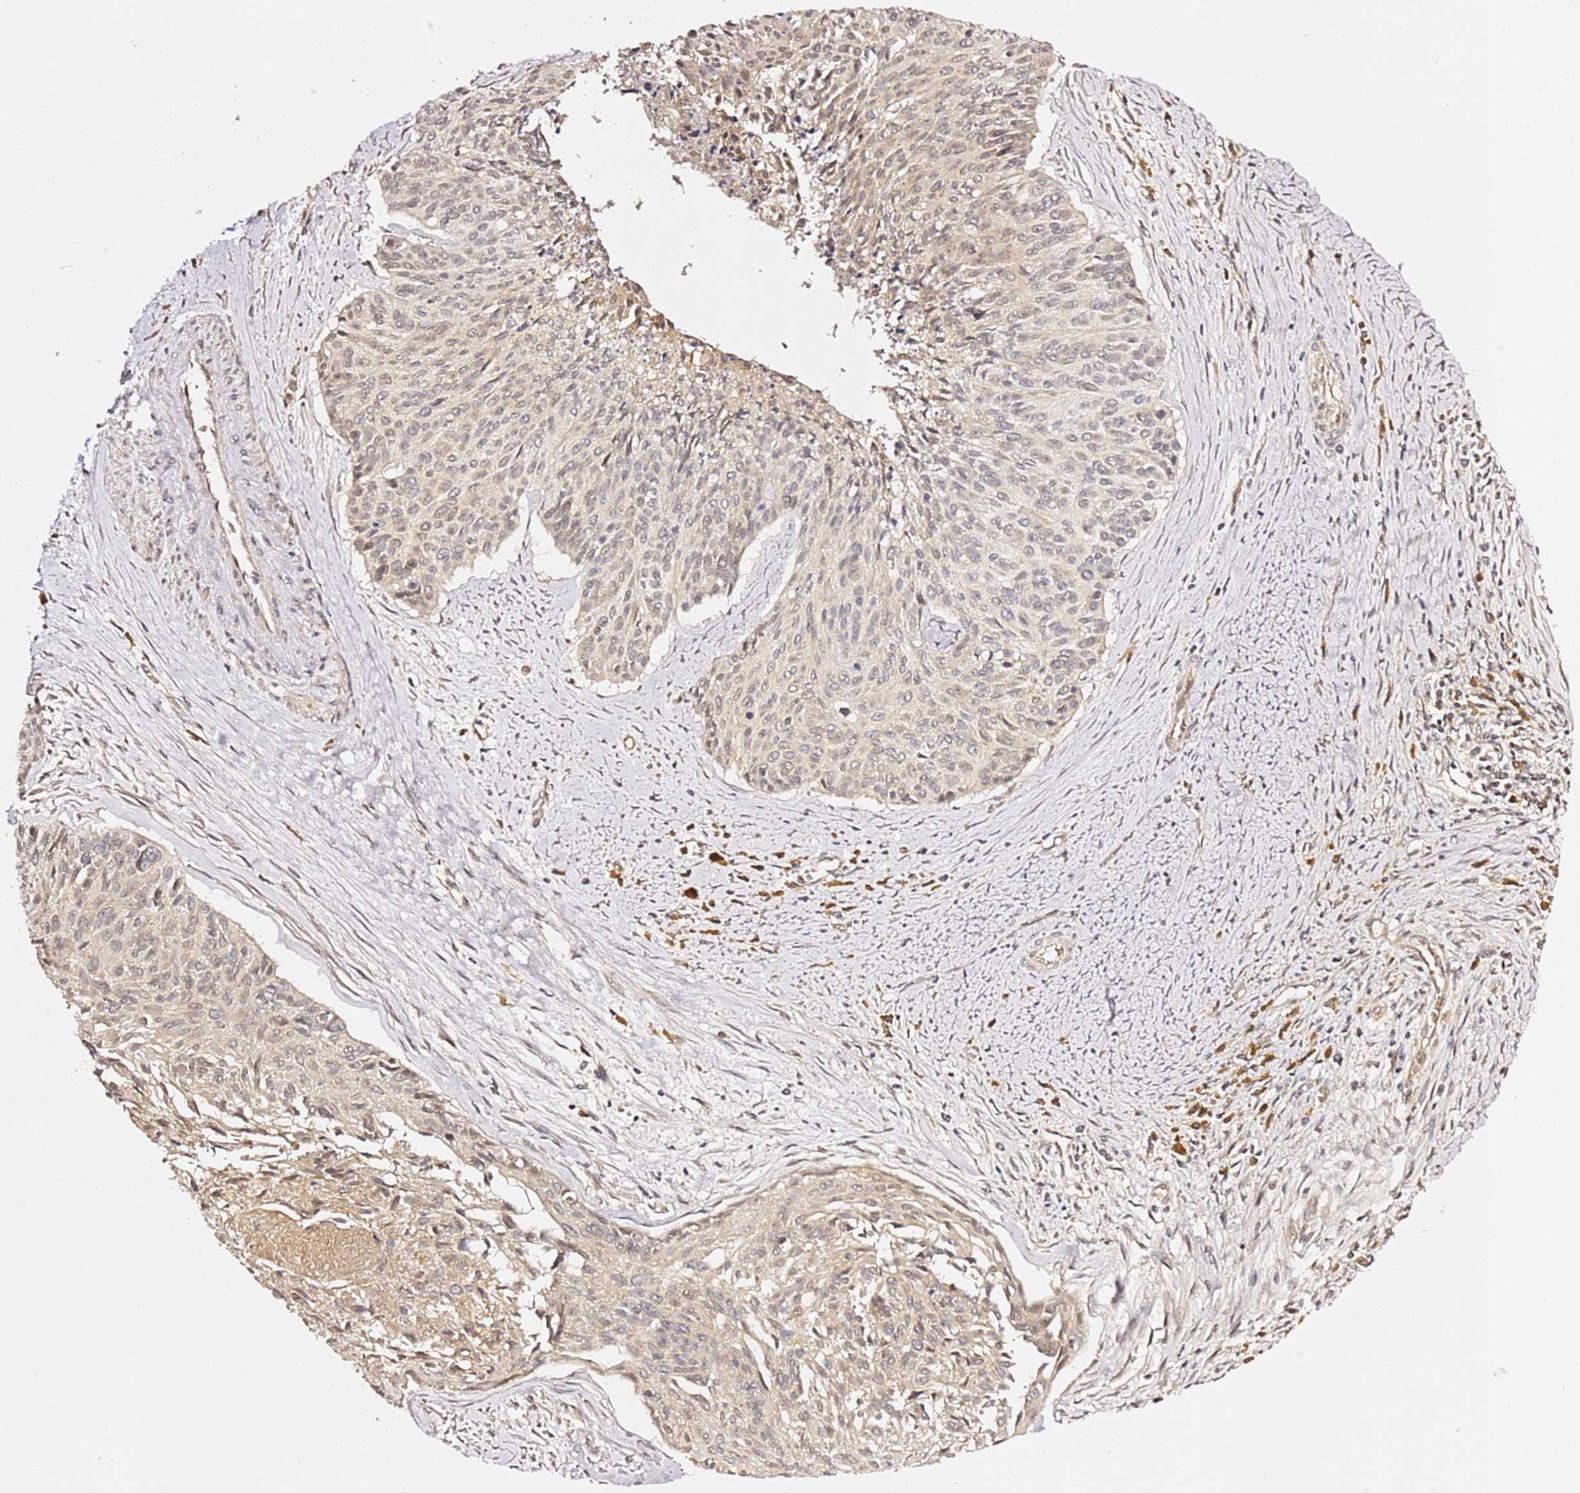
{"staining": {"intensity": "weak", "quantity": "<25%", "location": "cytoplasmic/membranous"}, "tissue": "cervical cancer", "cell_type": "Tumor cells", "image_type": "cancer", "snomed": [{"axis": "morphology", "description": "Squamous cell carcinoma, NOS"}, {"axis": "topography", "description": "Cervix"}], "caption": "This micrograph is of squamous cell carcinoma (cervical) stained with immunohistochemistry (IHC) to label a protein in brown with the nuclei are counter-stained blue. There is no expression in tumor cells. (DAB immunohistochemistry (IHC), high magnification).", "gene": "OSBPL2", "patient": {"sex": "female", "age": 55}}